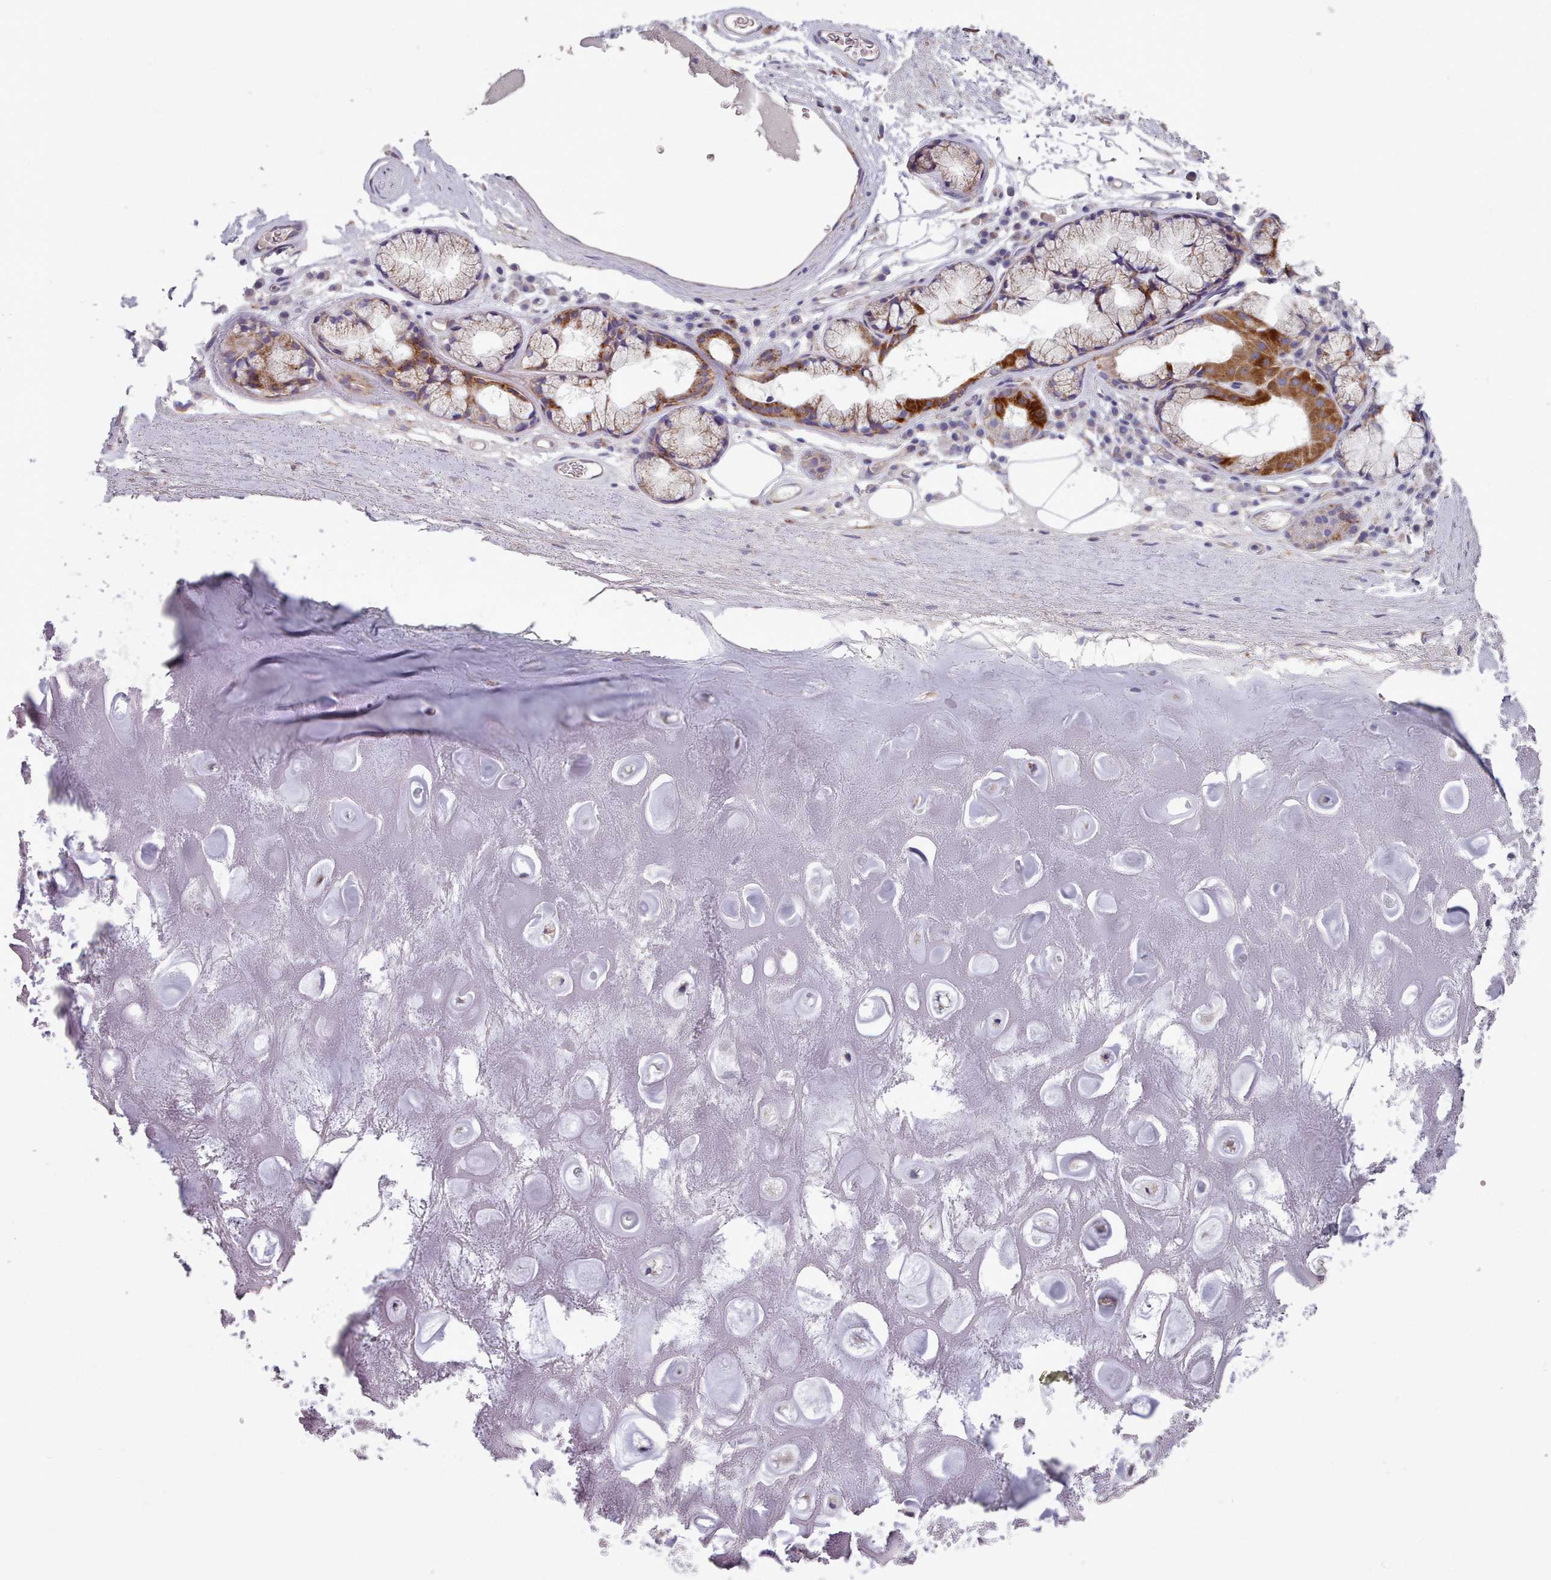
{"staining": {"intensity": "negative", "quantity": "none", "location": "none"}, "tissue": "adipose tissue", "cell_type": "Adipocytes", "image_type": "normal", "snomed": [{"axis": "morphology", "description": "Normal tissue, NOS"}, {"axis": "topography", "description": "Cartilage tissue"}], "caption": "Histopathology image shows no protein positivity in adipocytes of unremarkable adipose tissue. The staining was performed using DAB (3,3'-diaminobenzidine) to visualize the protein expression in brown, while the nuclei were stained in blue with hematoxylin (Magnification: 20x).", "gene": "FKBP10", "patient": {"sex": "male", "age": 81}}